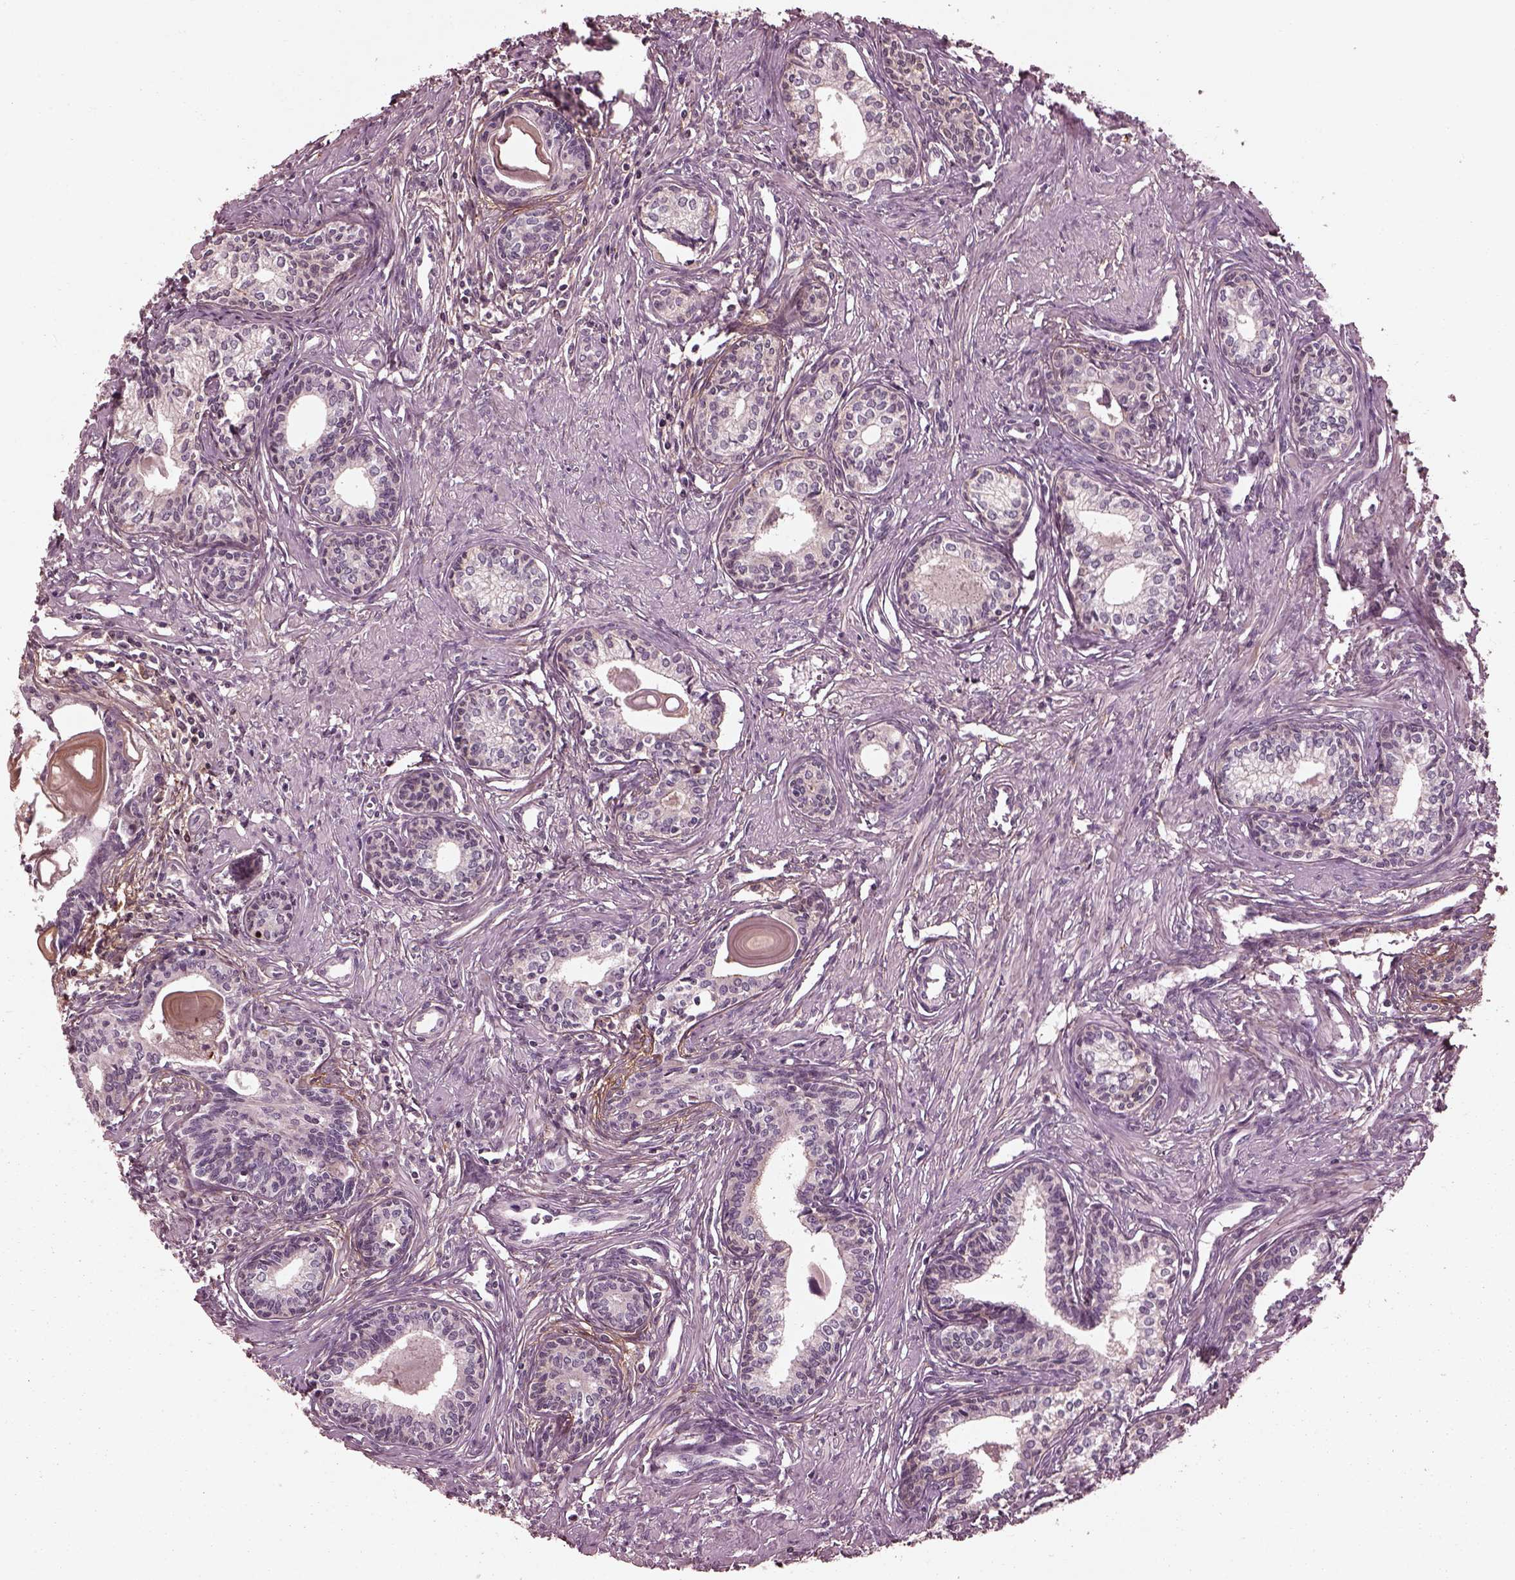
{"staining": {"intensity": "moderate", "quantity": "<25%", "location": "cytoplasmic/membranous"}, "tissue": "prostate", "cell_type": "Glandular cells", "image_type": "normal", "snomed": [{"axis": "morphology", "description": "Normal tissue, NOS"}, {"axis": "topography", "description": "Prostate"}], "caption": "Protein staining of normal prostate demonstrates moderate cytoplasmic/membranous expression in approximately <25% of glandular cells. (Brightfield microscopy of DAB IHC at high magnification).", "gene": "EFEMP1", "patient": {"sex": "male", "age": 60}}